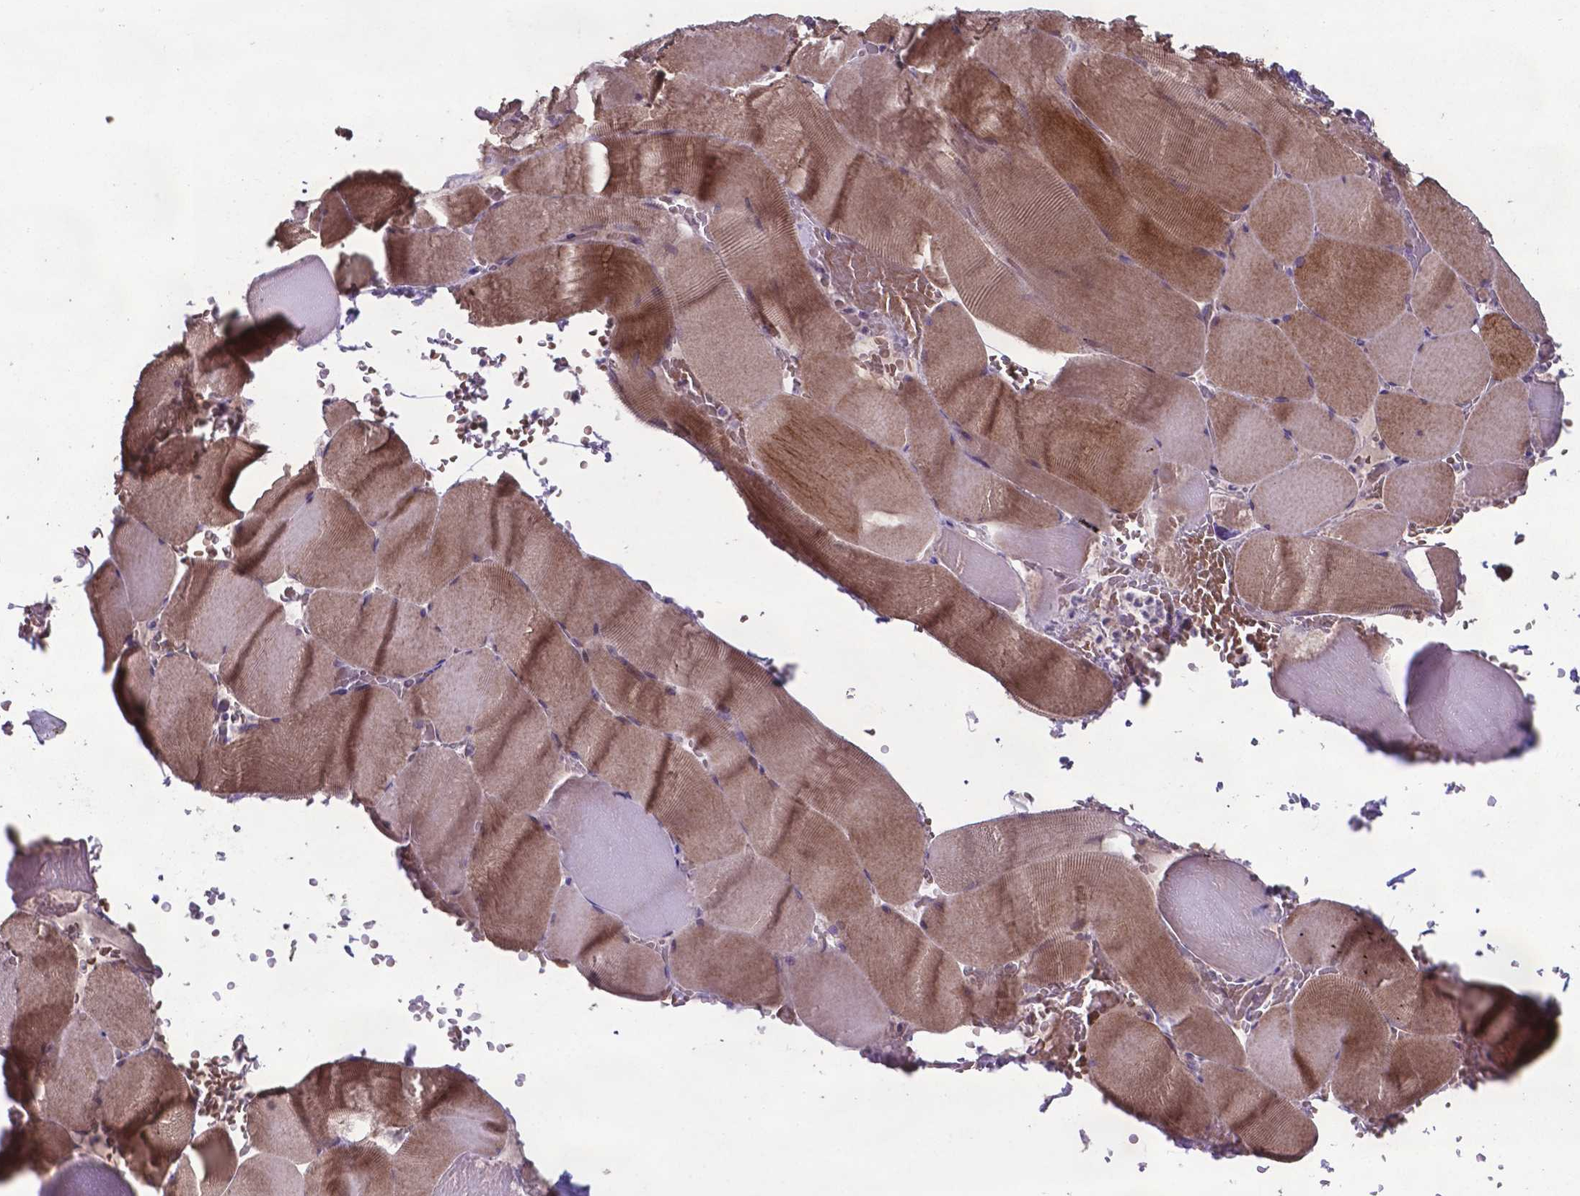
{"staining": {"intensity": "weak", "quantity": ">75%", "location": "cytoplasmic/membranous"}, "tissue": "skeletal muscle", "cell_type": "Myocytes", "image_type": "normal", "snomed": [{"axis": "morphology", "description": "Normal tissue, NOS"}, {"axis": "topography", "description": "Skeletal muscle"}], "caption": "Immunohistochemistry (IHC) staining of benign skeletal muscle, which exhibits low levels of weak cytoplasmic/membranous expression in about >75% of myocytes indicating weak cytoplasmic/membranous protein expression. The staining was performed using DAB (brown) for protein detection and nuclei were counterstained in hematoxylin (blue).", "gene": "TYRO3", "patient": {"sex": "male", "age": 56}}